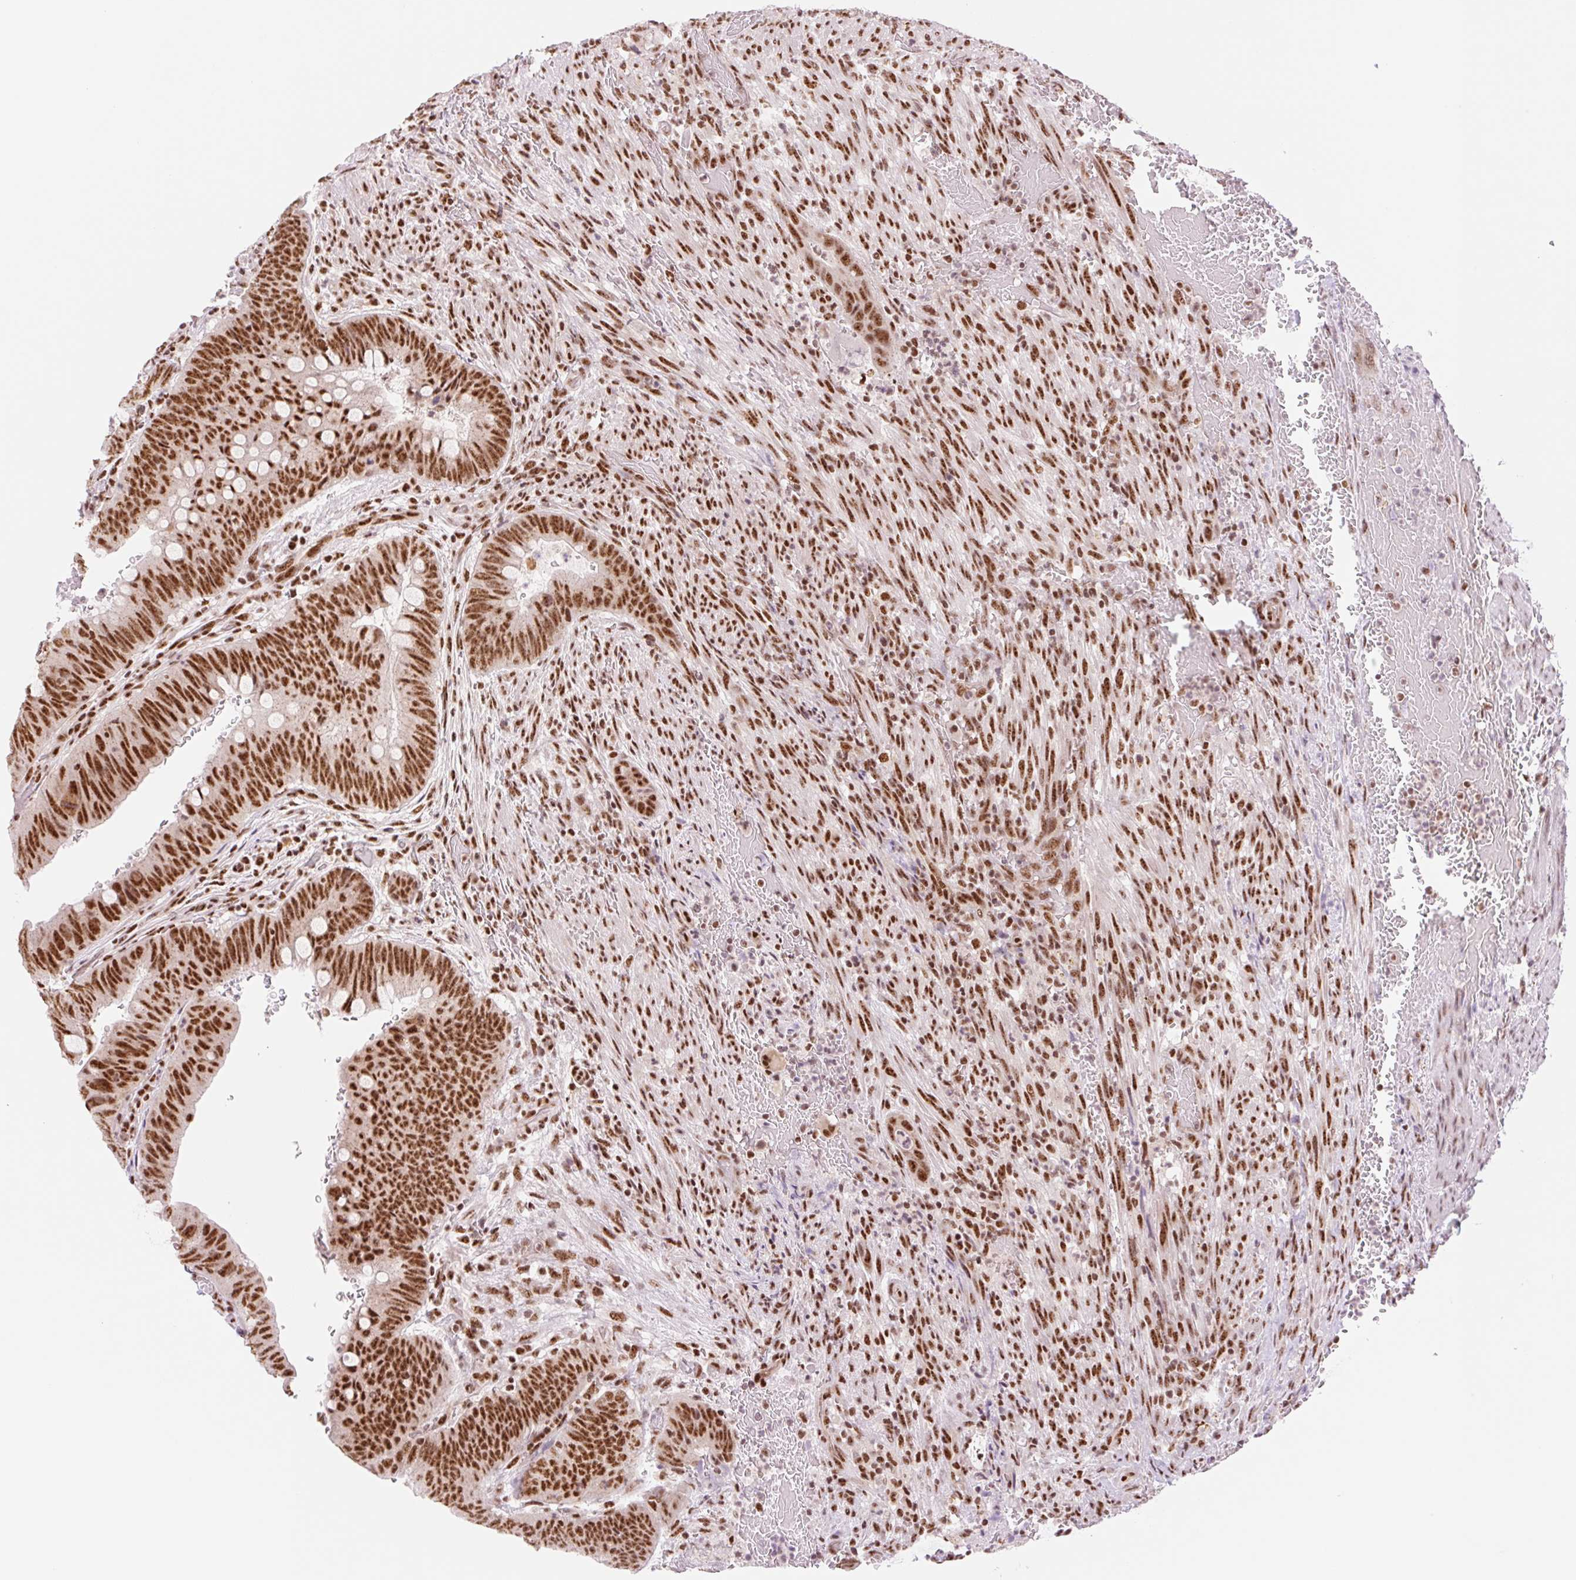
{"staining": {"intensity": "strong", "quantity": ">75%", "location": "nuclear"}, "tissue": "colorectal cancer", "cell_type": "Tumor cells", "image_type": "cancer", "snomed": [{"axis": "morphology", "description": "Normal tissue, NOS"}, {"axis": "morphology", "description": "Adenocarcinoma, NOS"}, {"axis": "topography", "description": "Rectum"}, {"axis": "topography", "description": "Peripheral nerve tissue"}], "caption": "Adenocarcinoma (colorectal) stained with a brown dye shows strong nuclear positive expression in about >75% of tumor cells.", "gene": "PRDM11", "patient": {"sex": "male", "age": 92}}